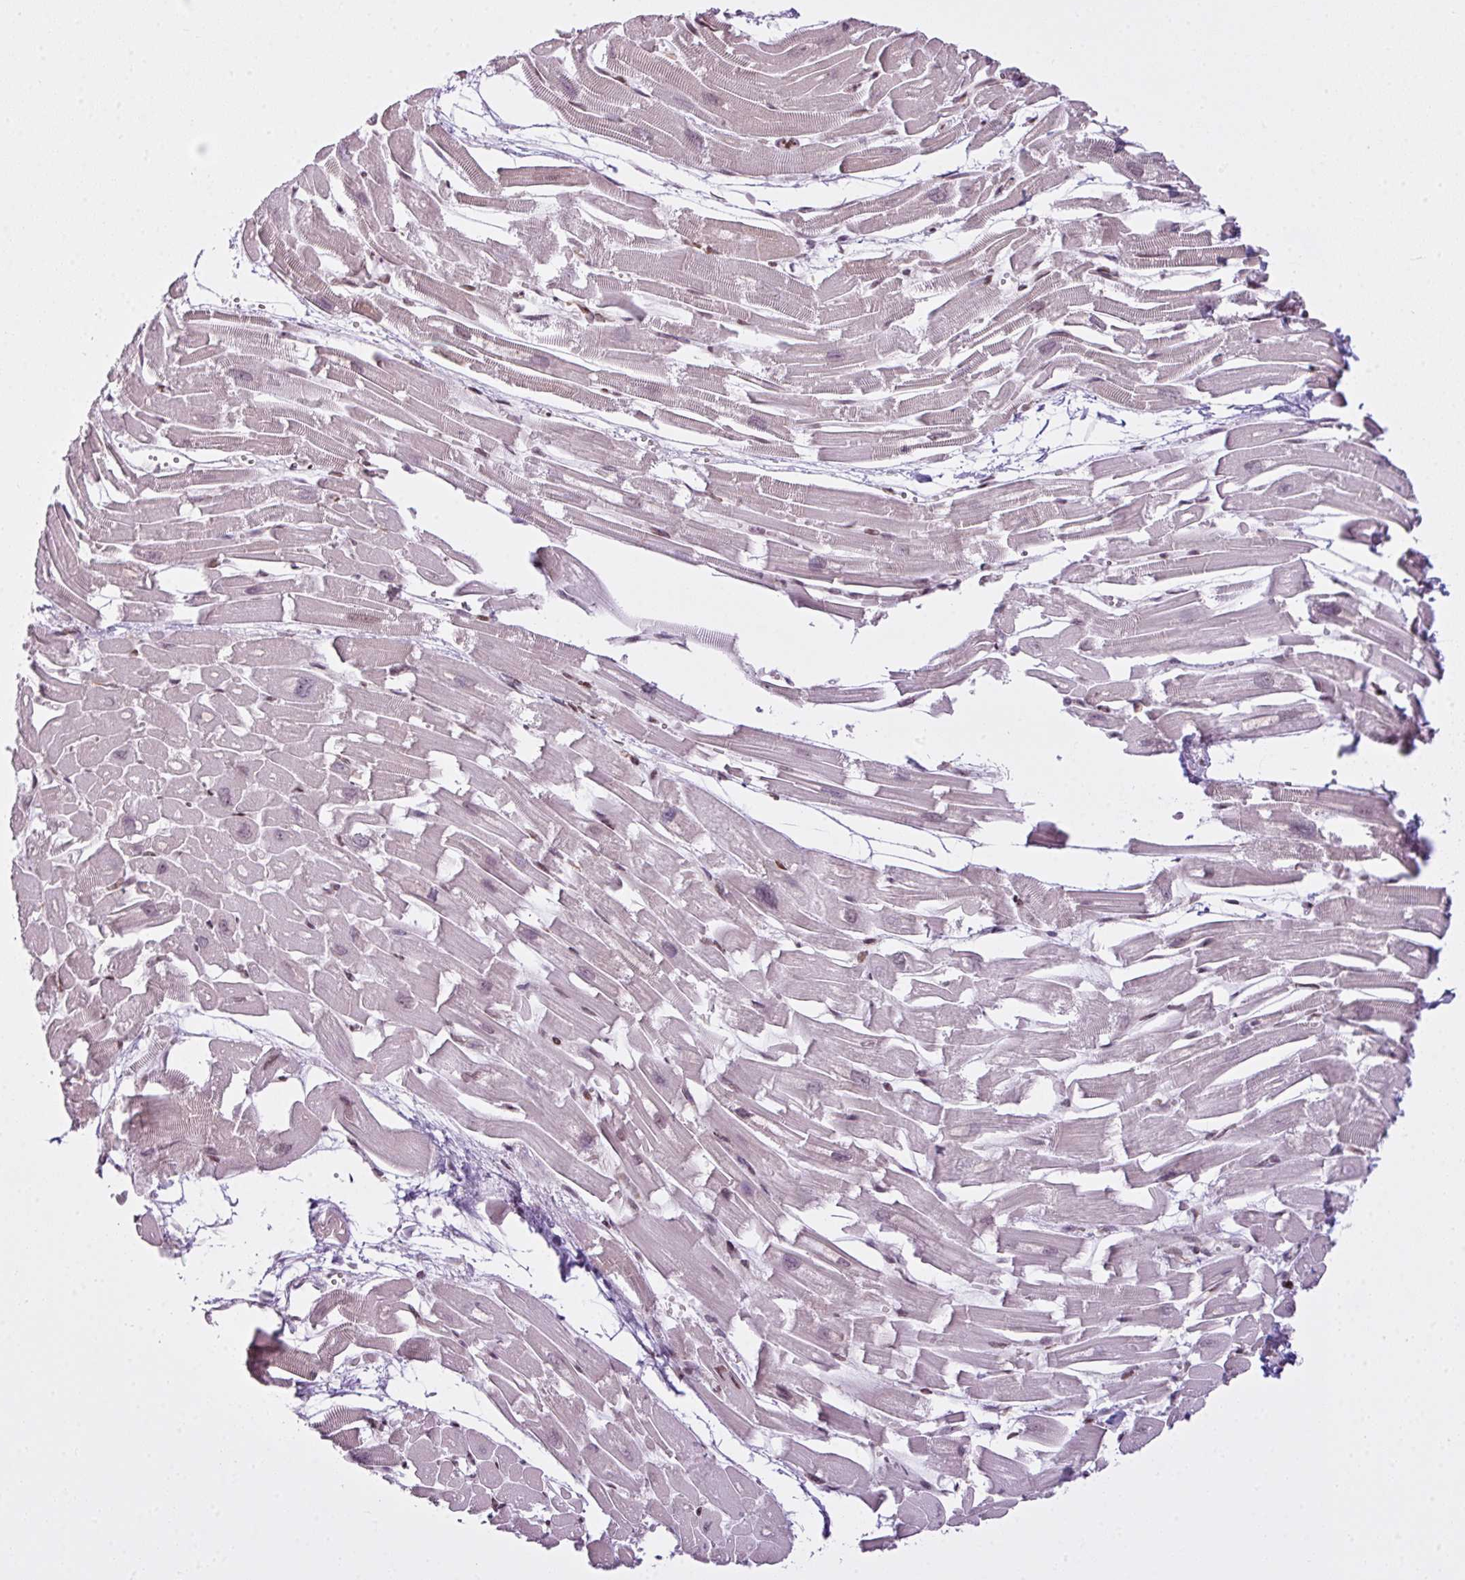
{"staining": {"intensity": "strong", "quantity": "<25%", "location": "nuclear"}, "tissue": "heart muscle", "cell_type": "Cardiomyocytes", "image_type": "normal", "snomed": [{"axis": "morphology", "description": "Normal tissue, NOS"}, {"axis": "topography", "description": "Heart"}], "caption": "Cardiomyocytes reveal strong nuclear expression in approximately <25% of cells in benign heart muscle.", "gene": "ARL6IP4", "patient": {"sex": "male", "age": 54}}